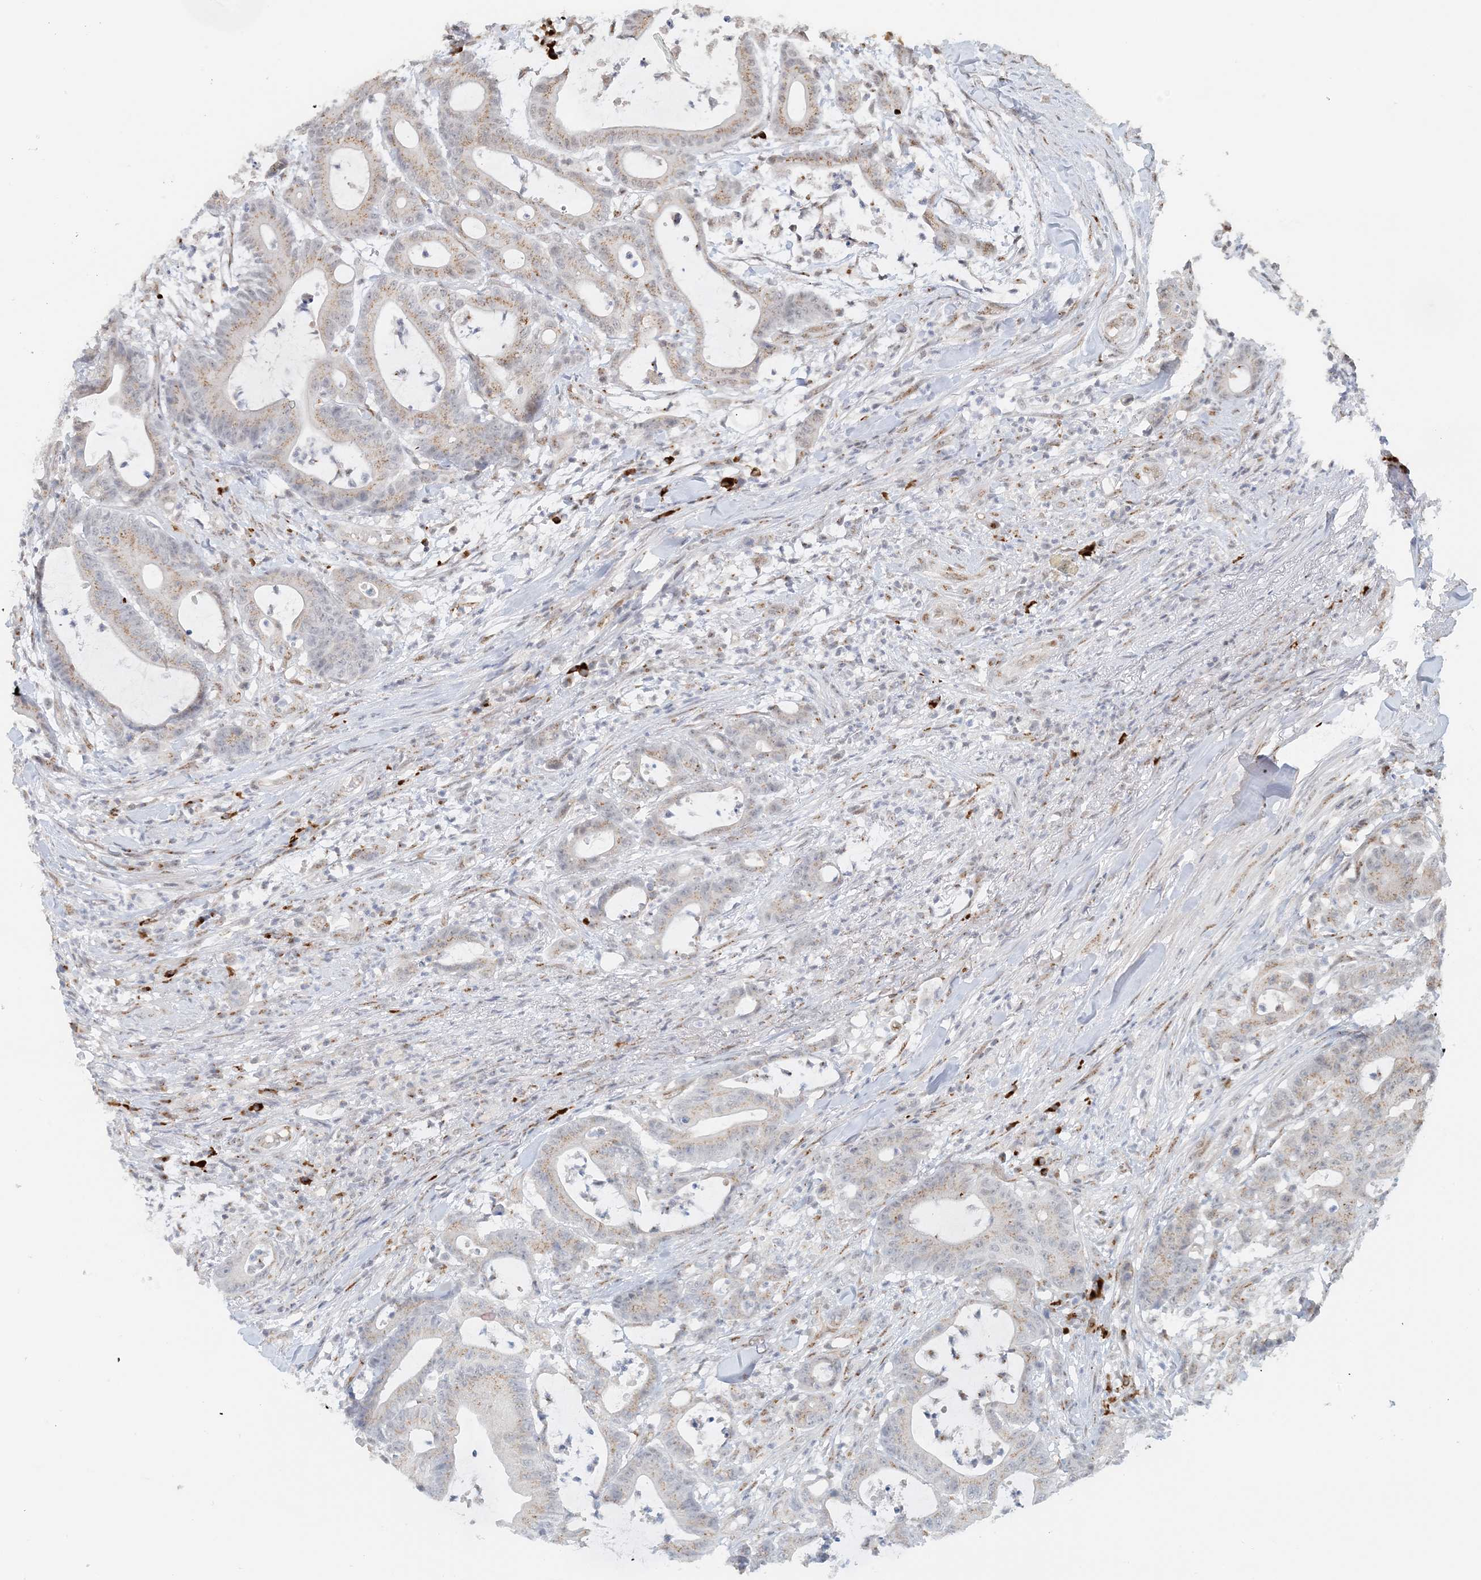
{"staining": {"intensity": "moderate", "quantity": "25%-75%", "location": "cytoplasmic/membranous"}, "tissue": "colorectal cancer", "cell_type": "Tumor cells", "image_type": "cancer", "snomed": [{"axis": "morphology", "description": "Adenocarcinoma, NOS"}, {"axis": "topography", "description": "Colon"}], "caption": "Moderate cytoplasmic/membranous positivity is identified in about 25%-75% of tumor cells in colorectal adenocarcinoma.", "gene": "ZCCHC4", "patient": {"sex": "female", "age": 84}}